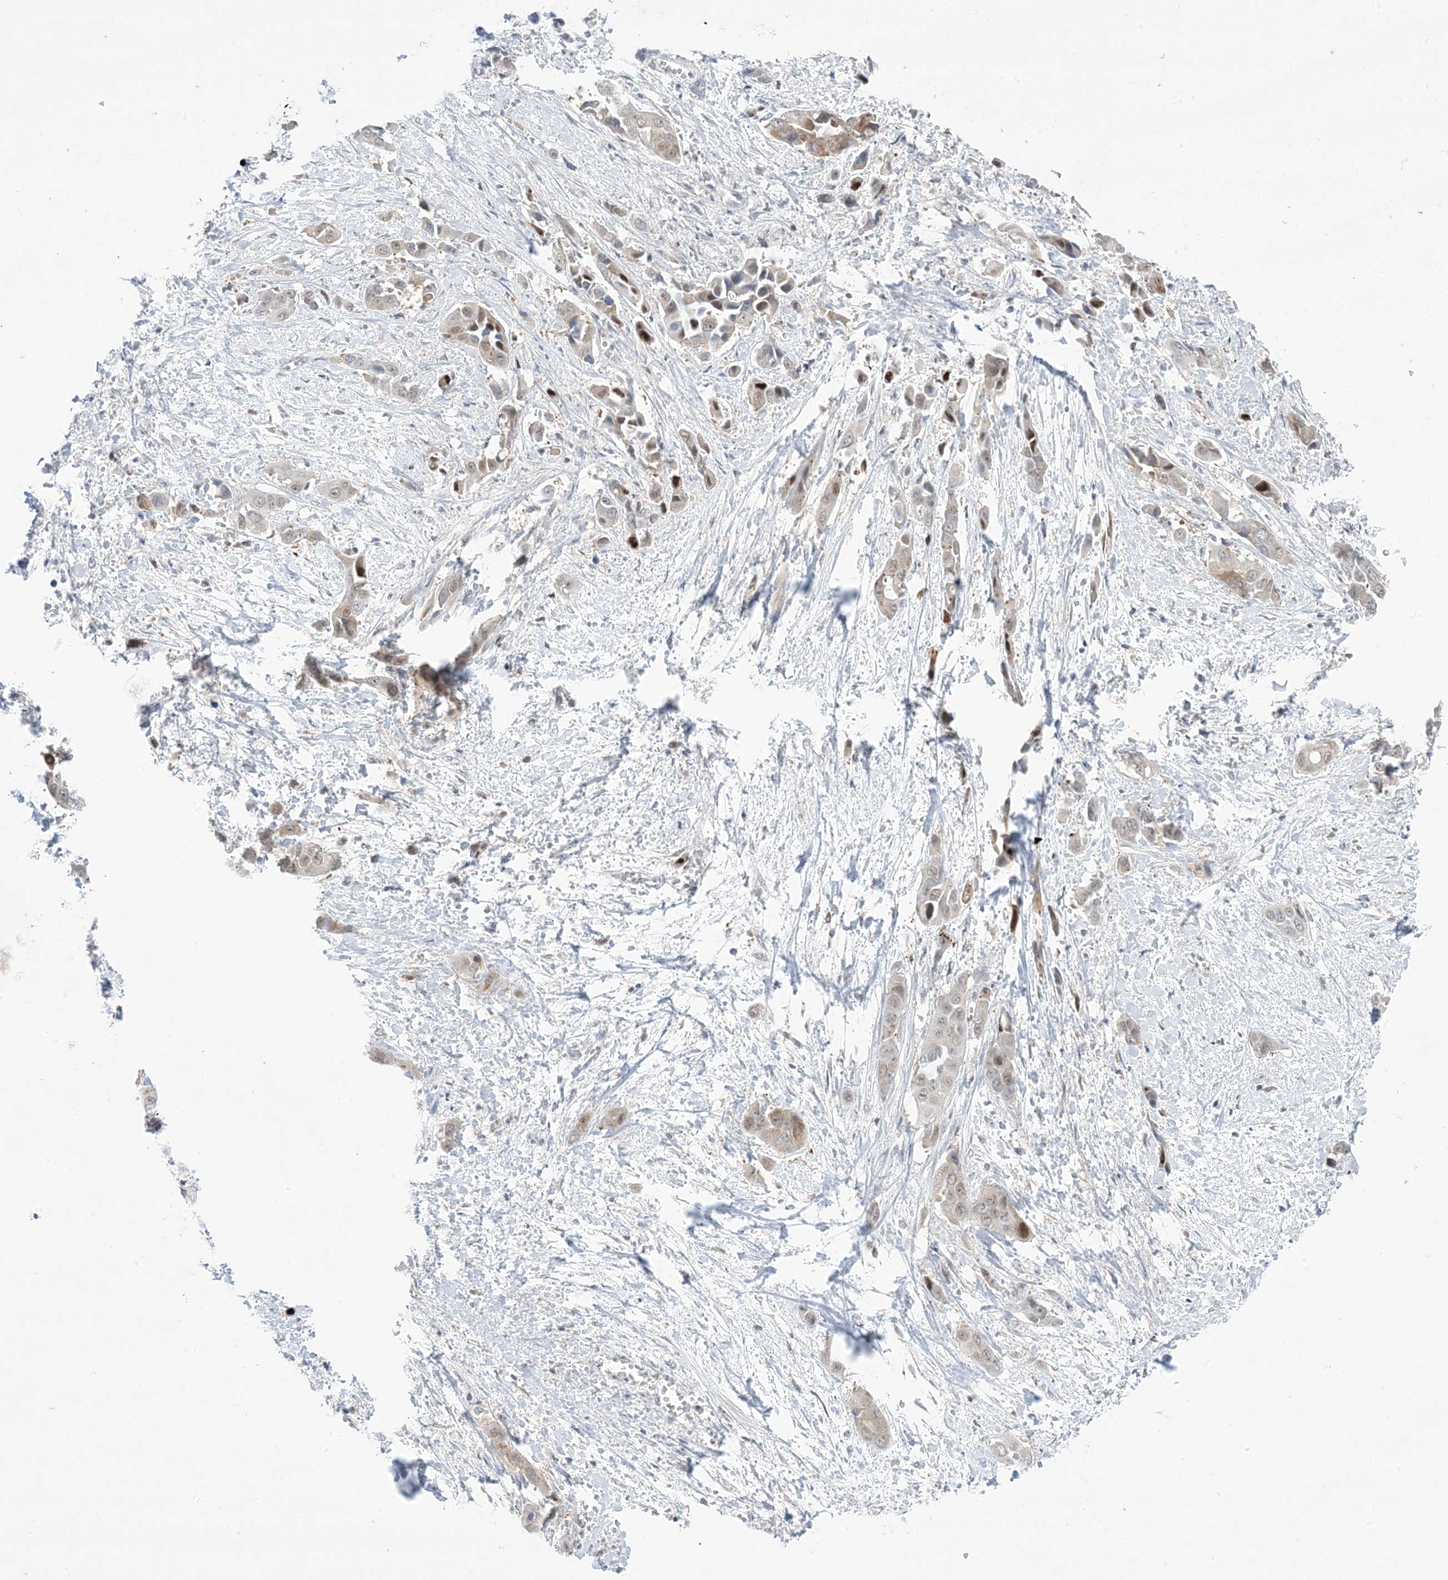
{"staining": {"intensity": "weak", "quantity": "<25%", "location": "cytoplasmic/membranous"}, "tissue": "liver cancer", "cell_type": "Tumor cells", "image_type": "cancer", "snomed": [{"axis": "morphology", "description": "Cholangiocarcinoma"}, {"axis": "topography", "description": "Liver"}], "caption": "A histopathology image of human liver cholangiocarcinoma is negative for staining in tumor cells.", "gene": "TFPT", "patient": {"sex": "female", "age": 52}}